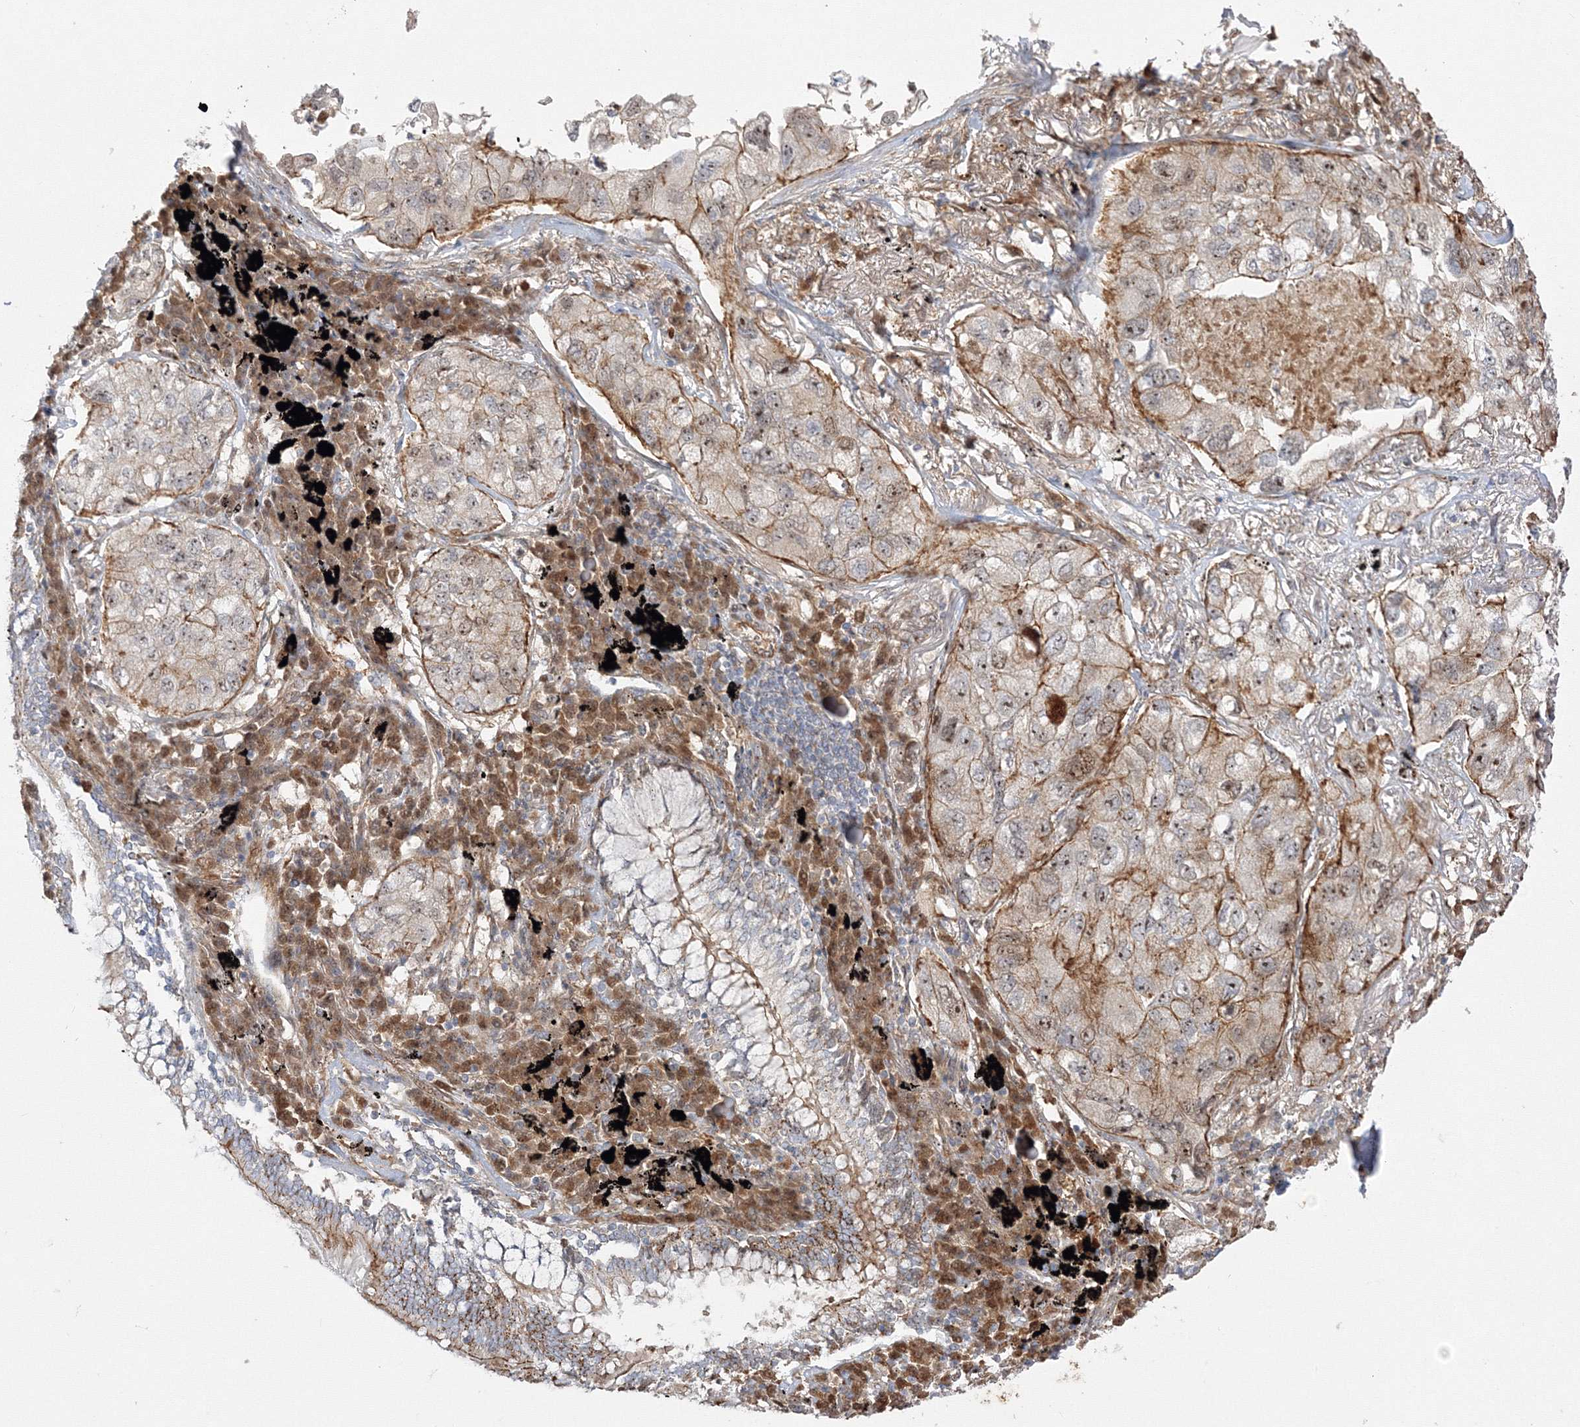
{"staining": {"intensity": "moderate", "quantity": ">75%", "location": "cytoplasmic/membranous,nuclear"}, "tissue": "lung cancer", "cell_type": "Tumor cells", "image_type": "cancer", "snomed": [{"axis": "morphology", "description": "Adenocarcinoma, NOS"}, {"axis": "topography", "description": "Lung"}], "caption": "A medium amount of moderate cytoplasmic/membranous and nuclear expression is identified in approximately >75% of tumor cells in adenocarcinoma (lung) tissue. (DAB IHC, brown staining for protein, blue staining for nuclei).", "gene": "NPM3", "patient": {"sex": "male", "age": 65}}